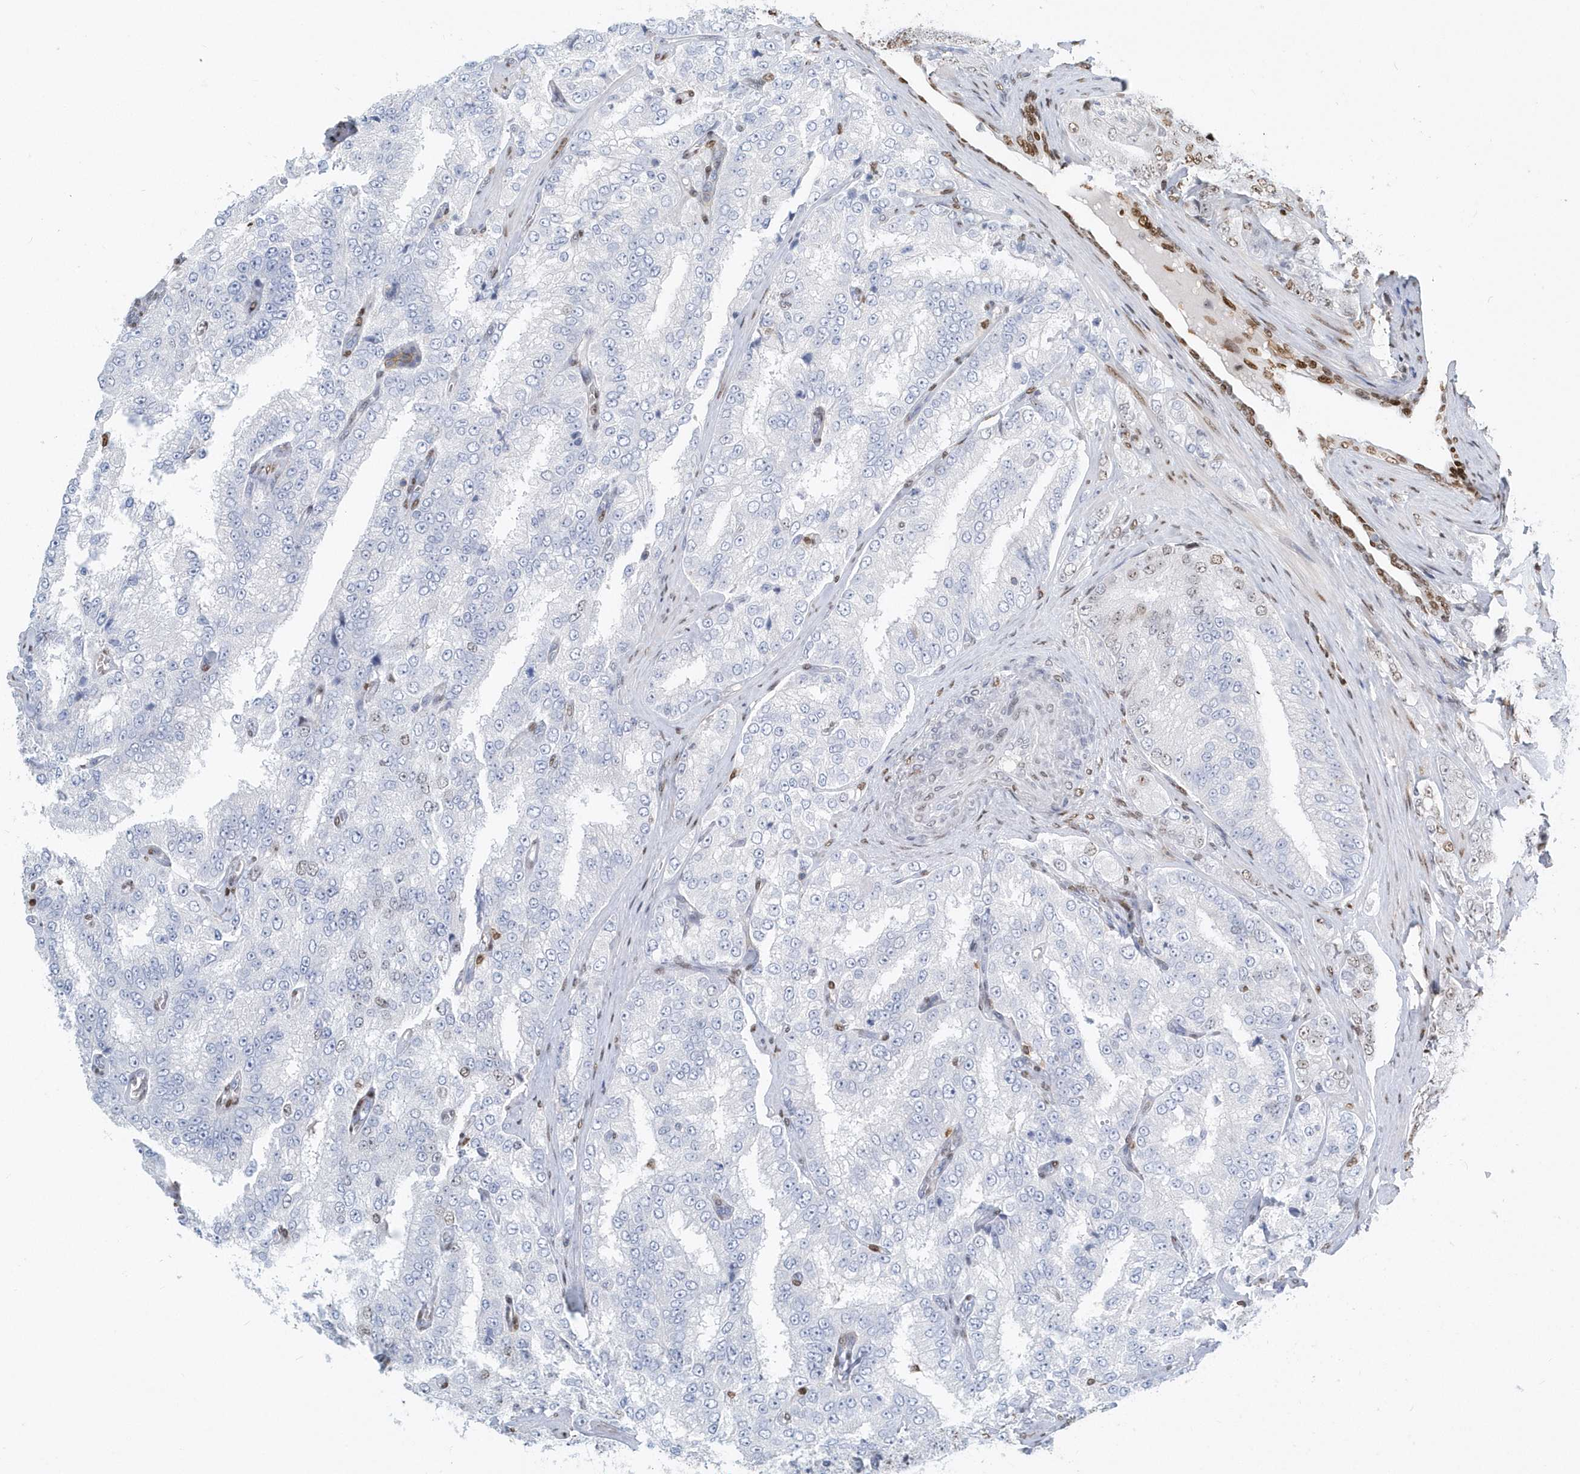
{"staining": {"intensity": "negative", "quantity": "none", "location": "none"}, "tissue": "prostate cancer", "cell_type": "Tumor cells", "image_type": "cancer", "snomed": [{"axis": "morphology", "description": "Adenocarcinoma, High grade"}, {"axis": "topography", "description": "Prostate"}], "caption": "Human prostate cancer stained for a protein using immunohistochemistry exhibits no expression in tumor cells.", "gene": "MACROH2A2", "patient": {"sex": "male", "age": 58}}